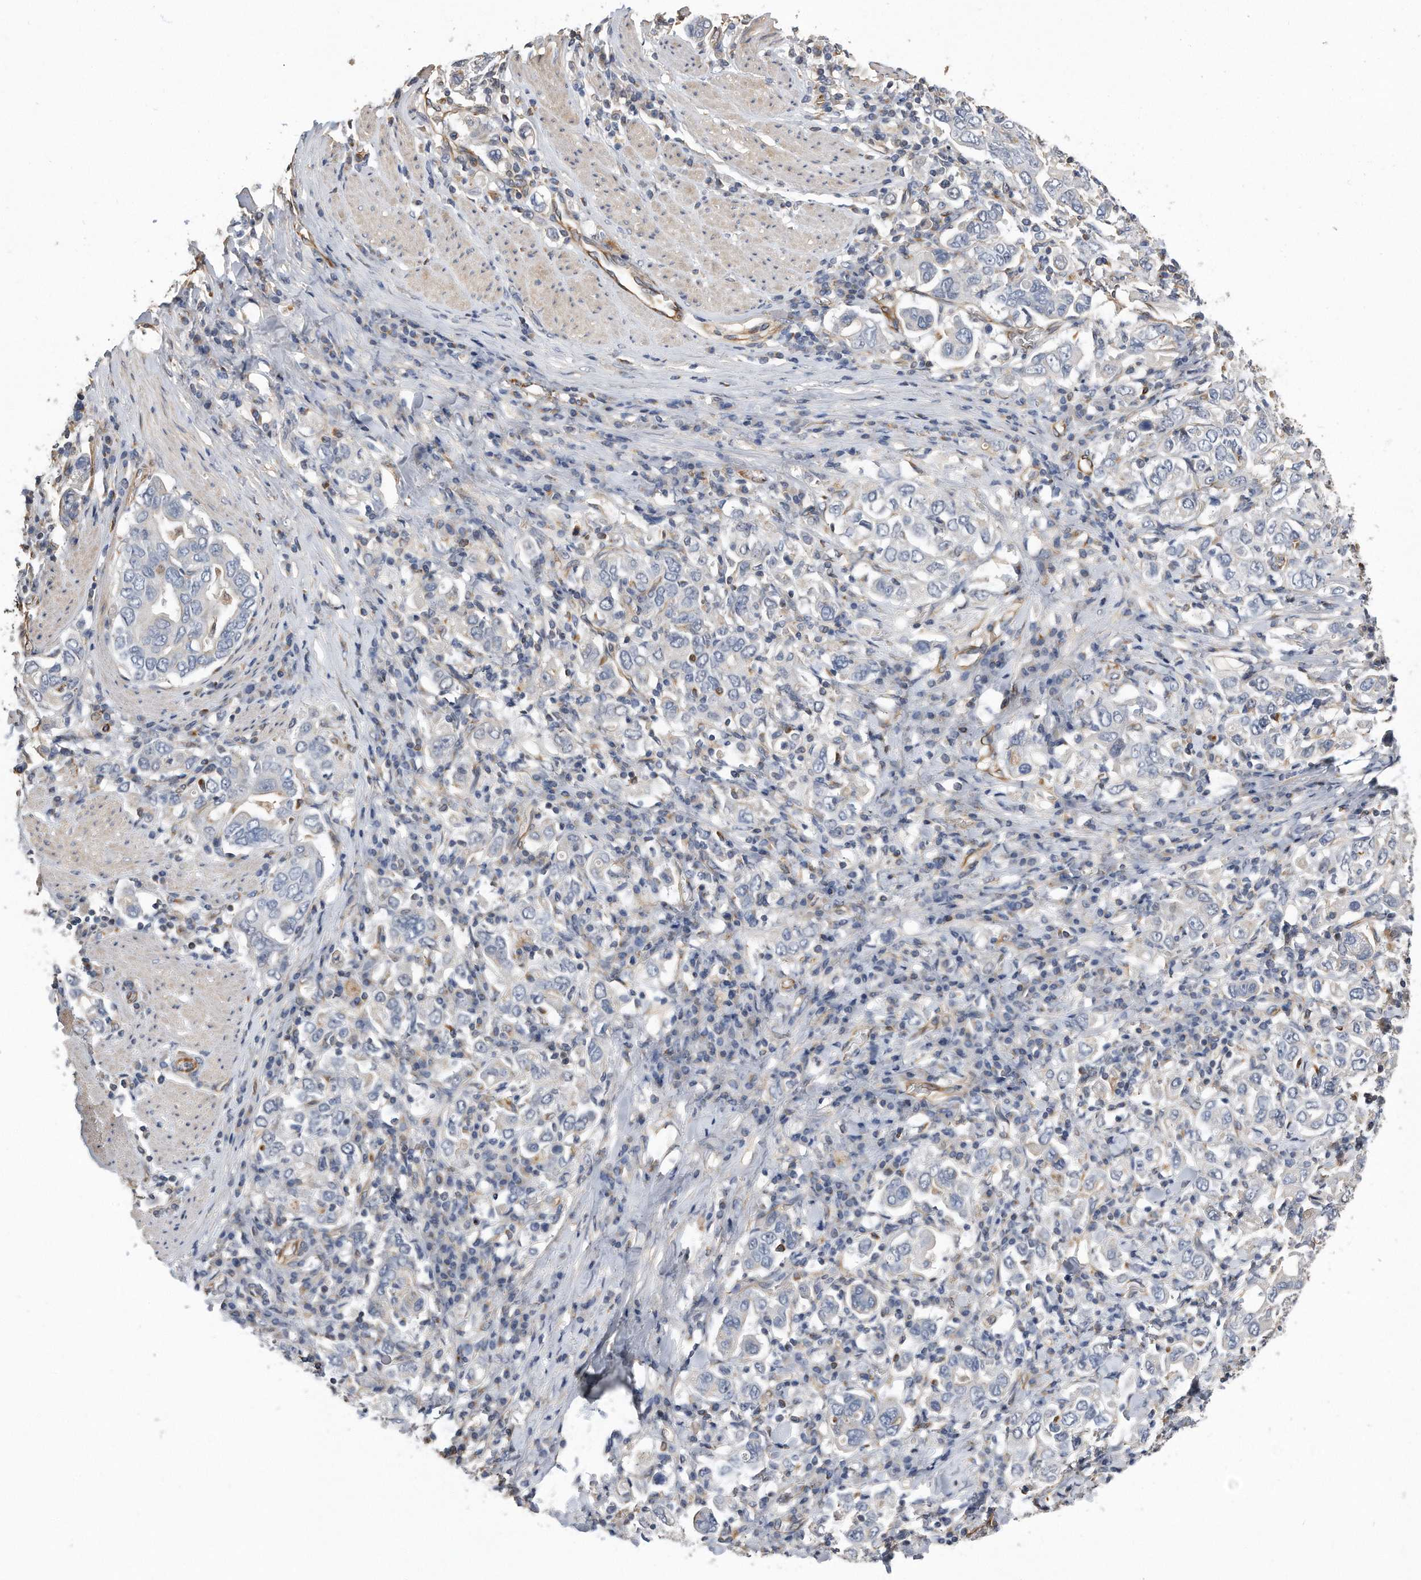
{"staining": {"intensity": "negative", "quantity": "none", "location": "none"}, "tissue": "stomach cancer", "cell_type": "Tumor cells", "image_type": "cancer", "snomed": [{"axis": "morphology", "description": "Adenocarcinoma, NOS"}, {"axis": "topography", "description": "Stomach, upper"}], "caption": "This photomicrograph is of stomach adenocarcinoma stained with IHC to label a protein in brown with the nuclei are counter-stained blue. There is no positivity in tumor cells.", "gene": "GPC1", "patient": {"sex": "male", "age": 62}}